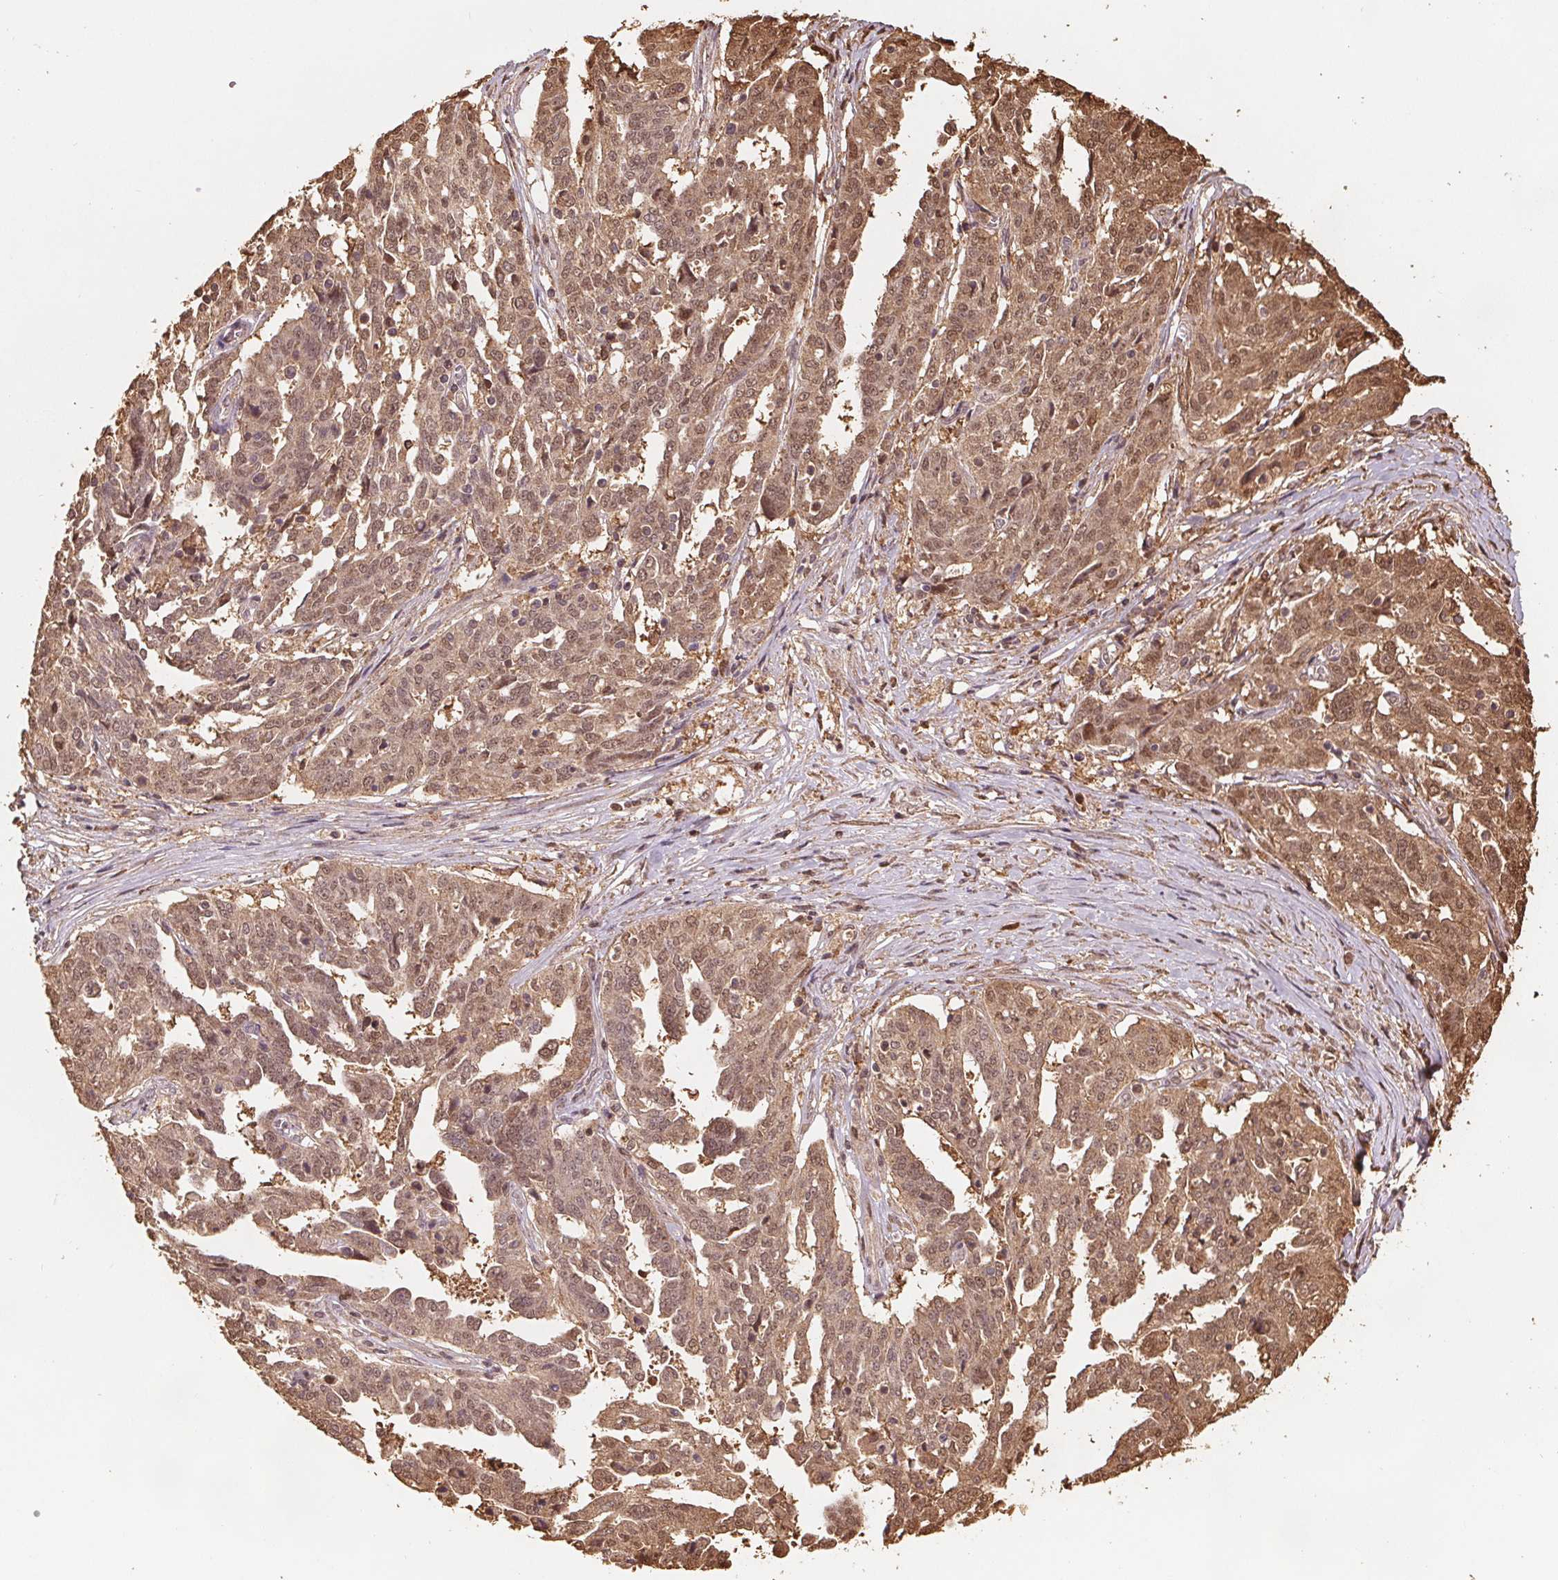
{"staining": {"intensity": "moderate", "quantity": ">75%", "location": "cytoplasmic/membranous,nuclear"}, "tissue": "ovarian cancer", "cell_type": "Tumor cells", "image_type": "cancer", "snomed": [{"axis": "morphology", "description": "Cystadenocarcinoma, serous, NOS"}, {"axis": "topography", "description": "Ovary"}], "caption": "Protein analysis of ovarian cancer (serous cystadenocarcinoma) tissue displays moderate cytoplasmic/membranous and nuclear positivity in about >75% of tumor cells.", "gene": "ENO1", "patient": {"sex": "female", "age": 67}}